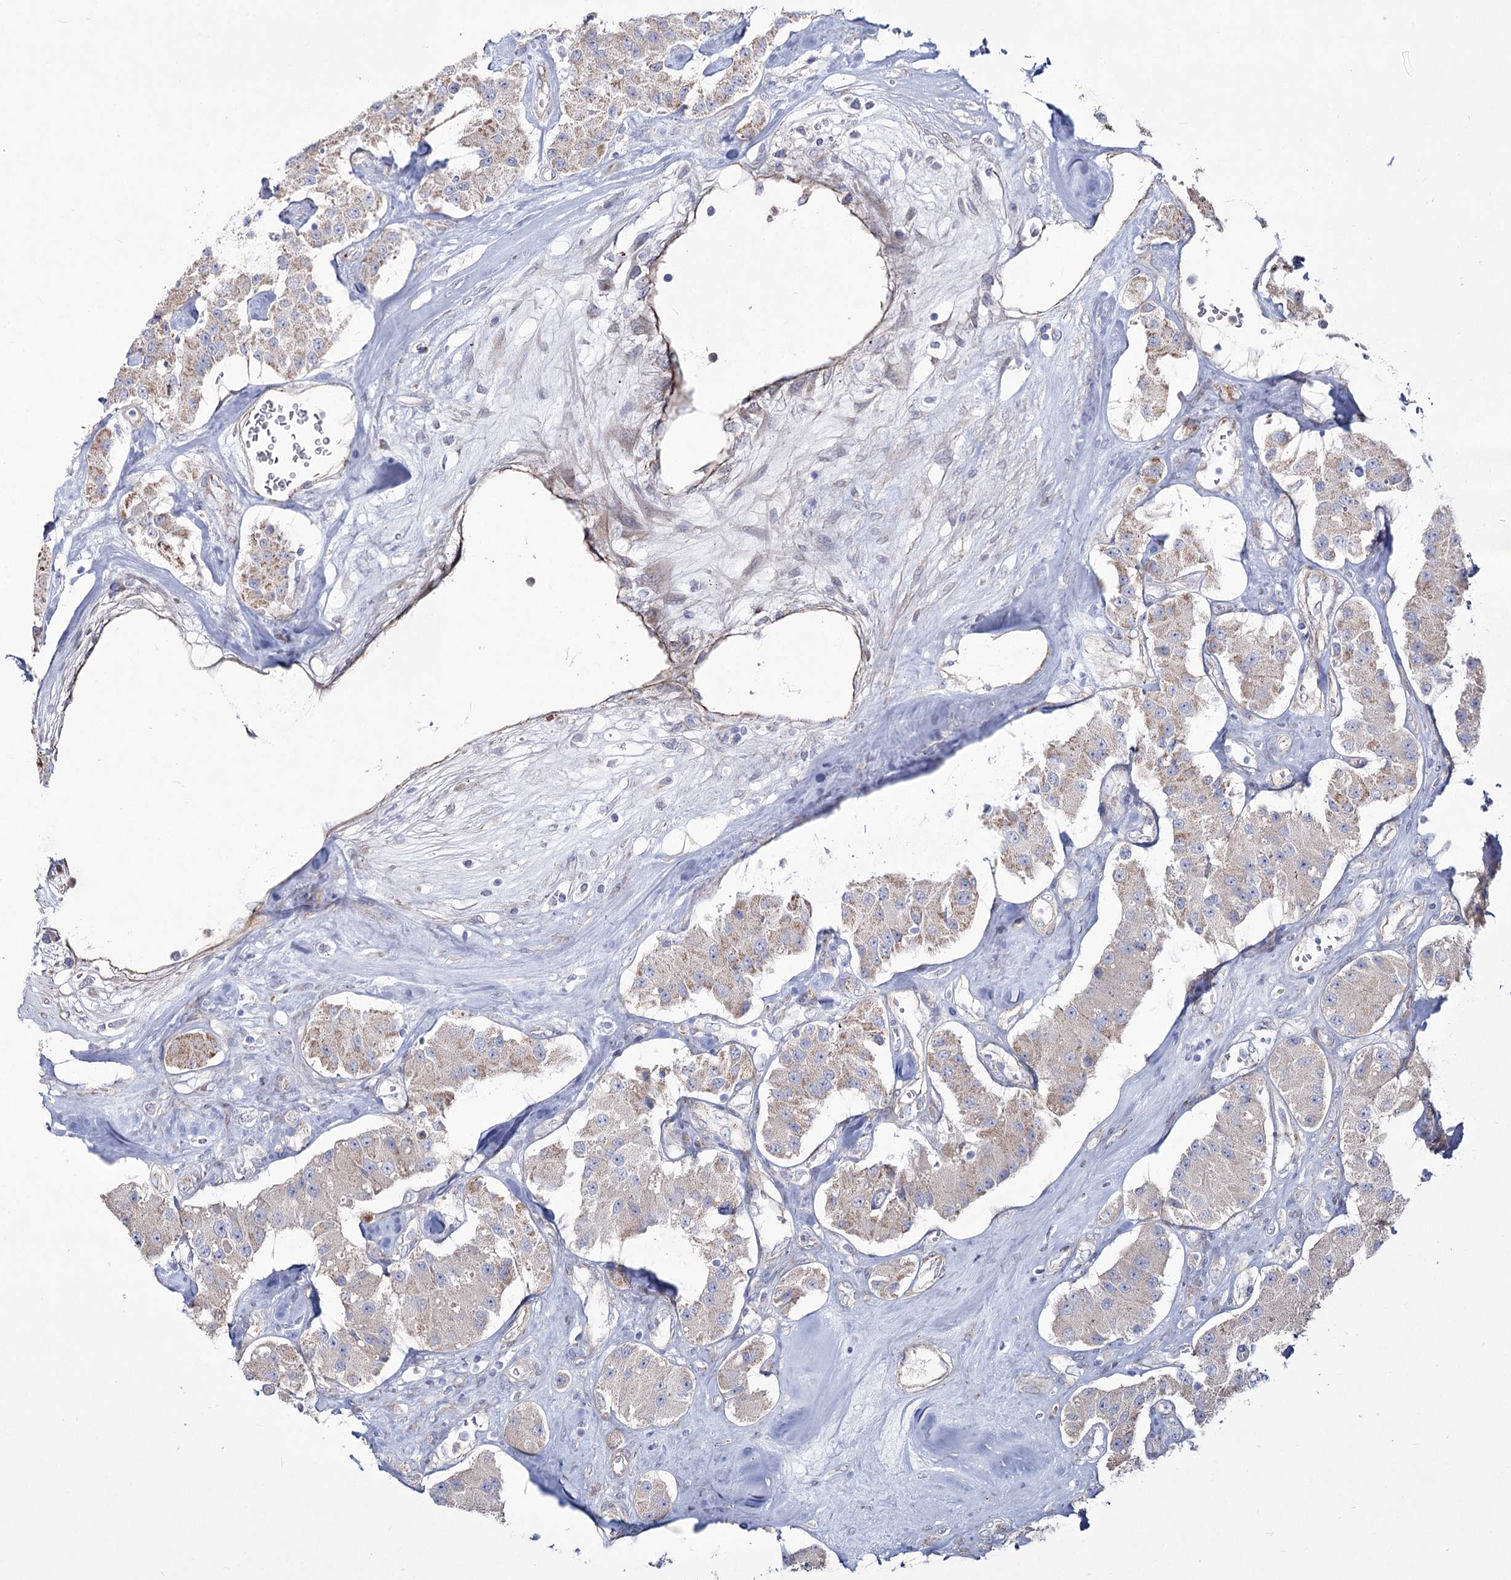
{"staining": {"intensity": "weak", "quantity": "<25%", "location": "cytoplasmic/membranous"}, "tissue": "carcinoid", "cell_type": "Tumor cells", "image_type": "cancer", "snomed": [{"axis": "morphology", "description": "Carcinoid, malignant, NOS"}, {"axis": "topography", "description": "Pancreas"}], "caption": "Immunohistochemistry (IHC) micrograph of malignant carcinoid stained for a protein (brown), which demonstrates no staining in tumor cells. The staining is performed using DAB brown chromogen with nuclei counter-stained in using hematoxylin.", "gene": "ME3", "patient": {"sex": "male", "age": 41}}